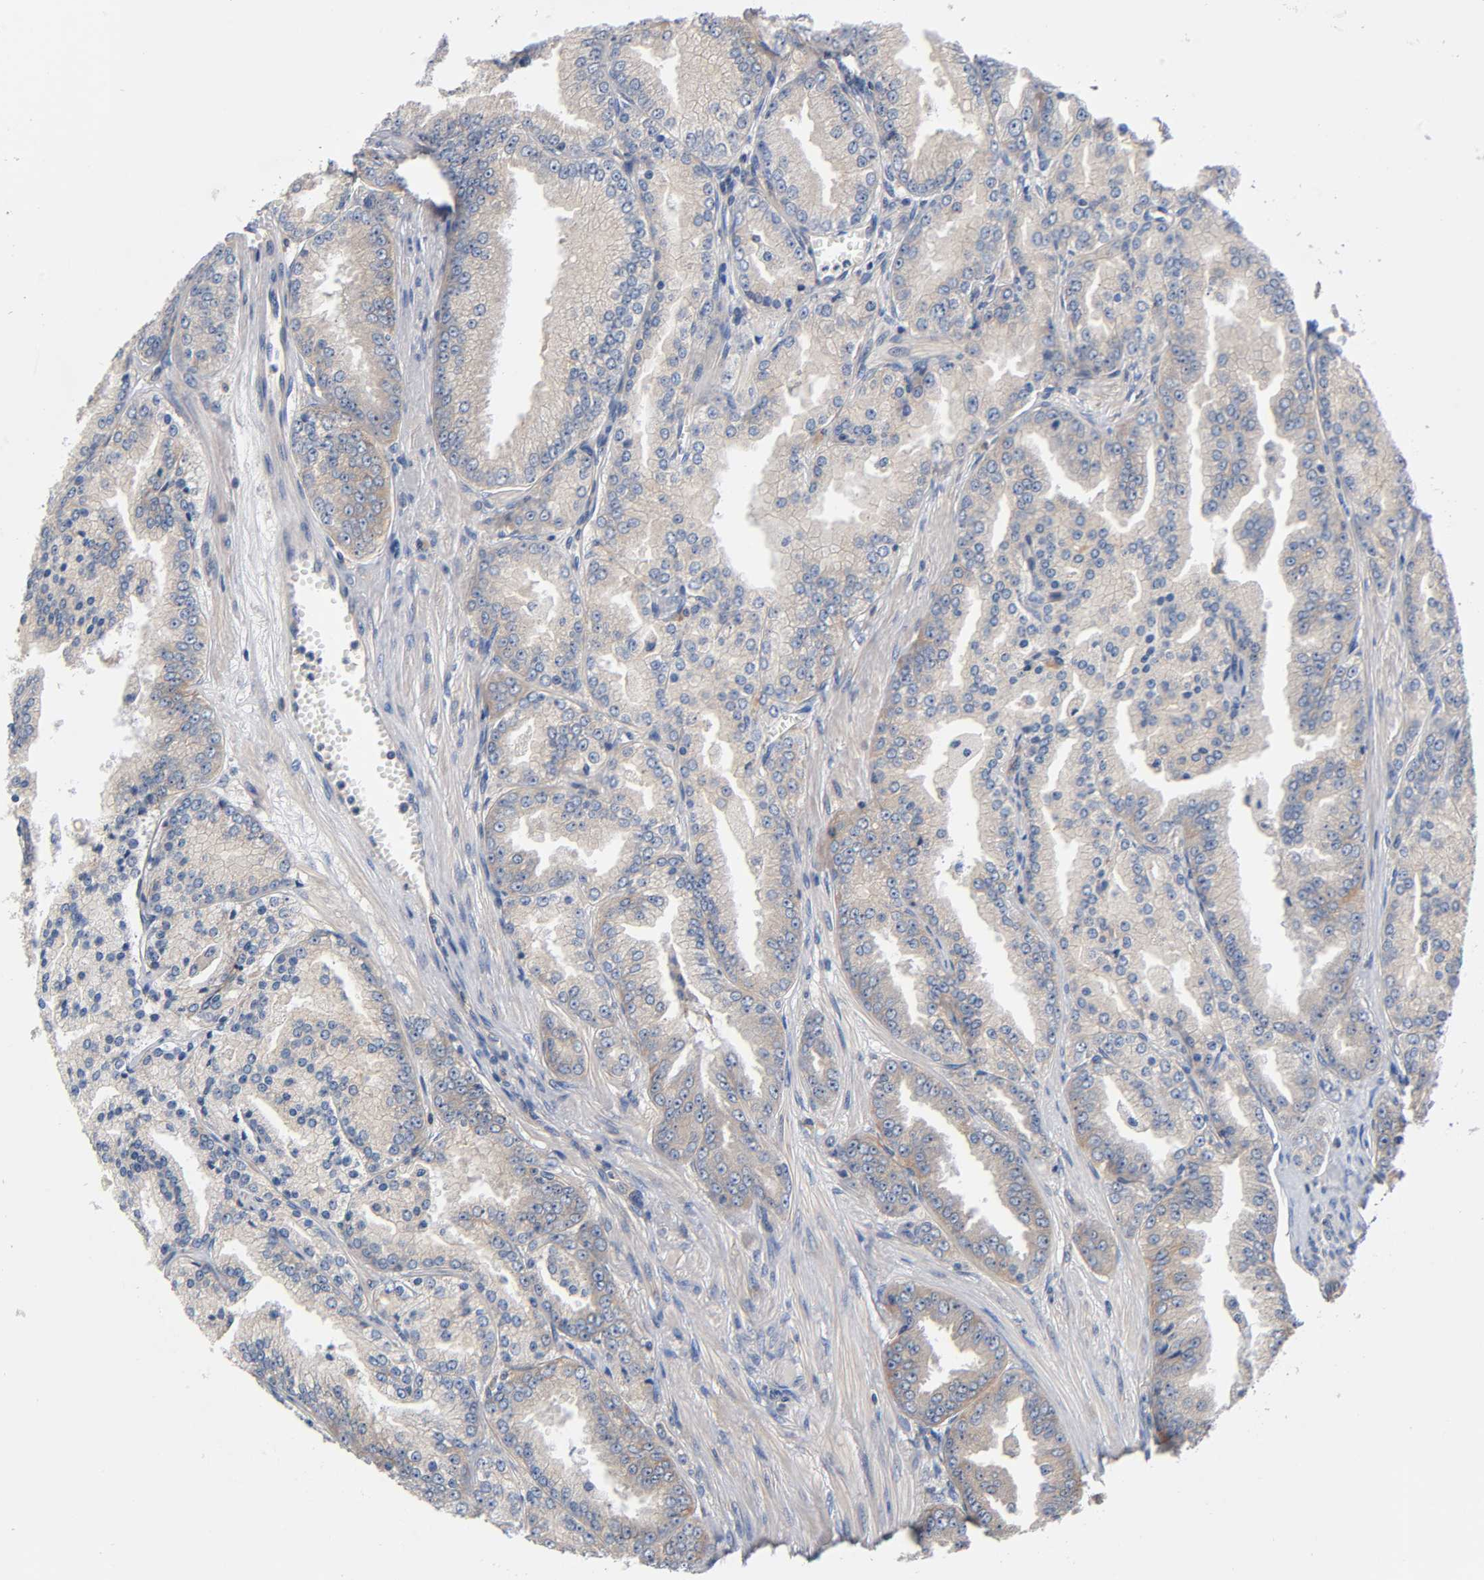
{"staining": {"intensity": "weak", "quantity": ">75%", "location": "cytoplasmic/membranous"}, "tissue": "prostate cancer", "cell_type": "Tumor cells", "image_type": "cancer", "snomed": [{"axis": "morphology", "description": "Adenocarcinoma, High grade"}, {"axis": "topography", "description": "Prostate"}], "caption": "High-power microscopy captured an immunohistochemistry (IHC) image of prostate cancer, revealing weak cytoplasmic/membranous expression in approximately >75% of tumor cells. (Stains: DAB (3,3'-diaminobenzidine) in brown, nuclei in blue, Microscopy: brightfield microscopy at high magnification).", "gene": "PRKAB1", "patient": {"sex": "male", "age": 61}}